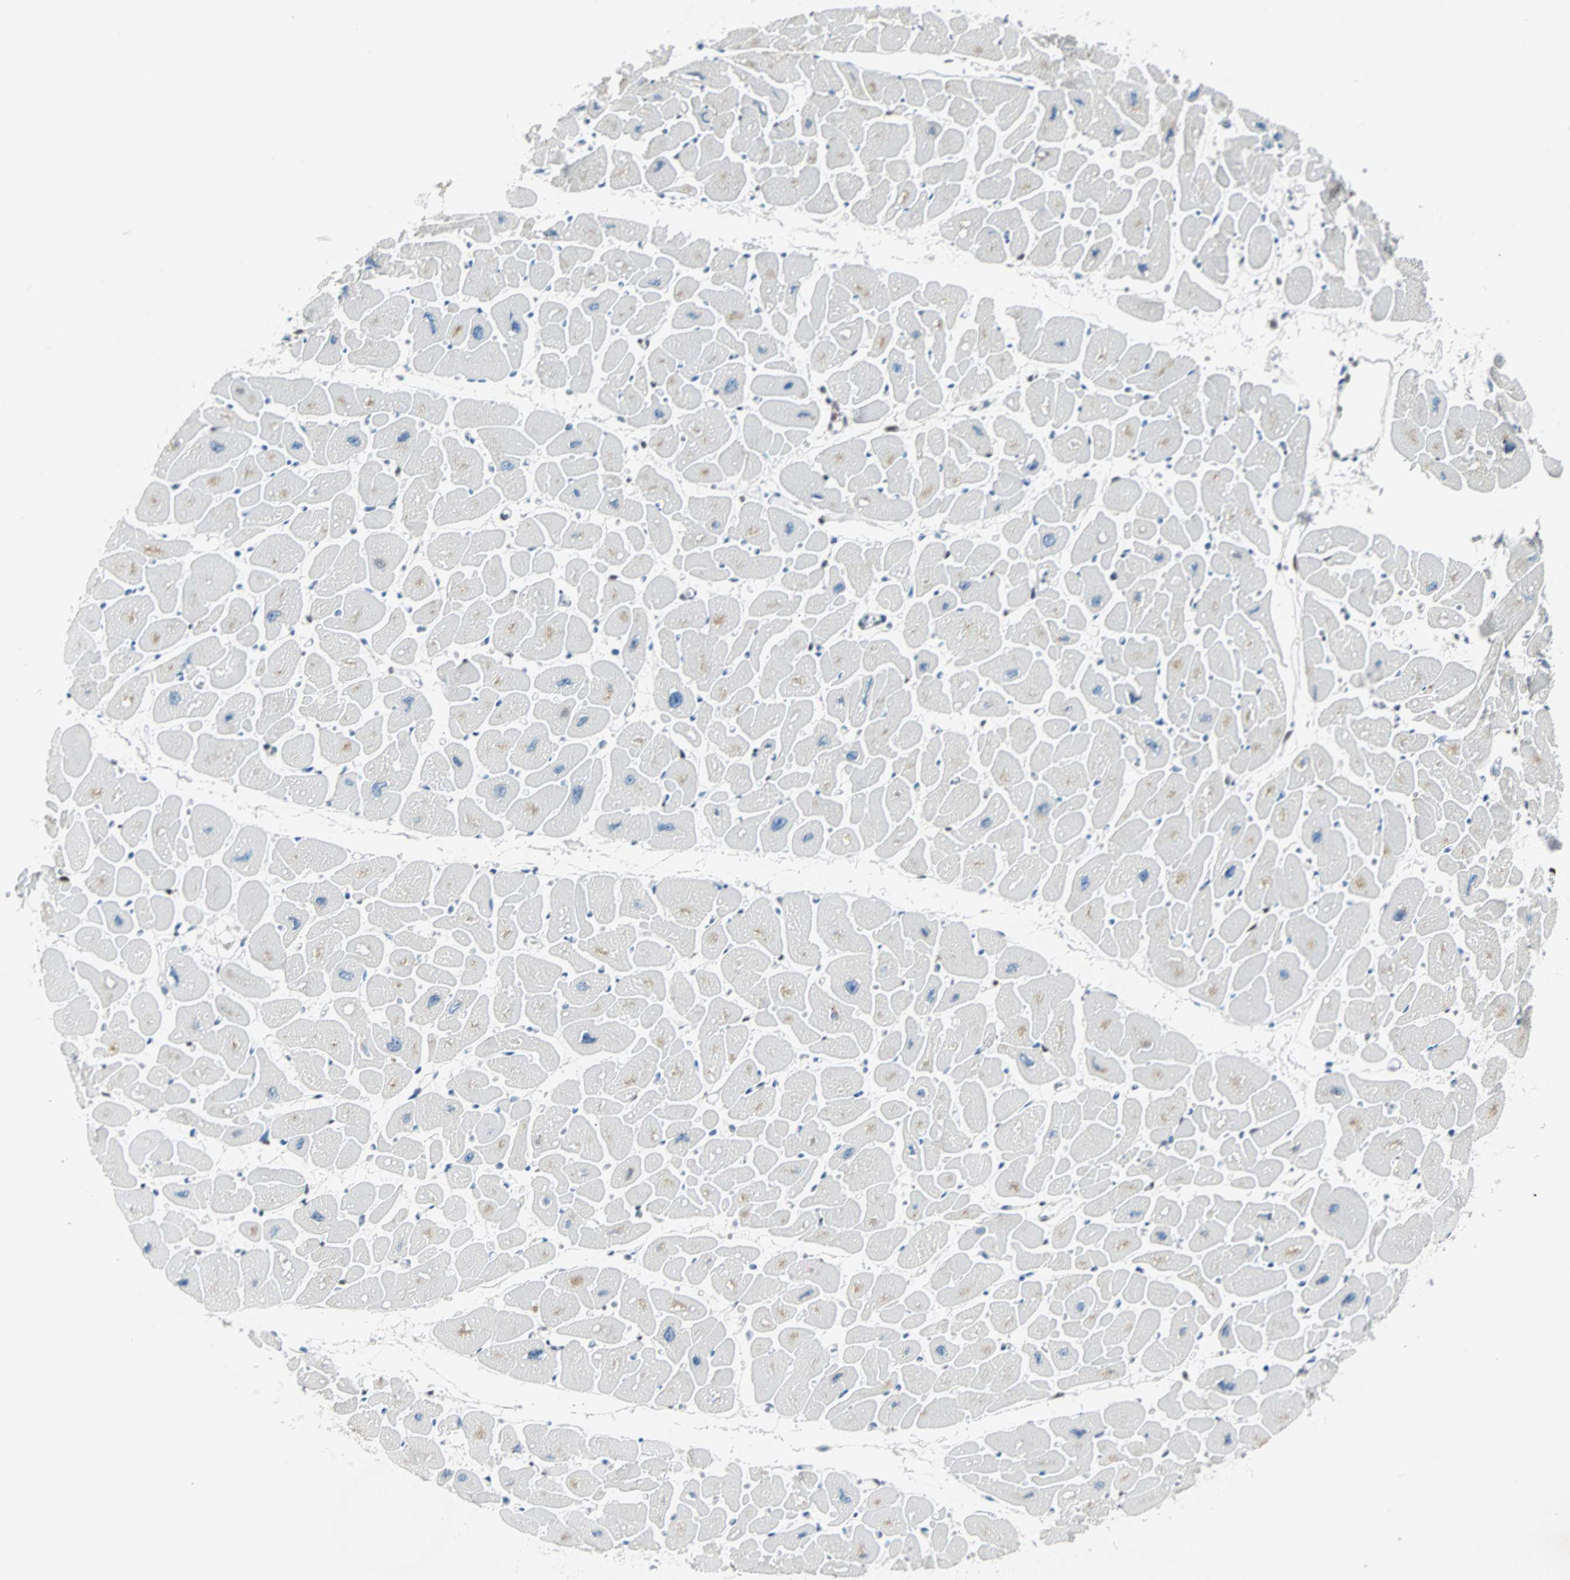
{"staining": {"intensity": "moderate", "quantity": "<25%", "location": "nuclear"}, "tissue": "heart muscle", "cell_type": "Cardiomyocytes", "image_type": "normal", "snomed": [{"axis": "morphology", "description": "Normal tissue, NOS"}, {"axis": "topography", "description": "Heart"}], "caption": "Immunohistochemical staining of unremarkable heart muscle demonstrates <25% levels of moderate nuclear protein positivity in approximately <25% of cardiomyocytes. The staining was performed using DAB (3,3'-diaminobenzidine) to visualize the protein expression in brown, while the nuclei were stained in blue with hematoxylin (Magnification: 20x).", "gene": "IL33", "patient": {"sex": "female", "age": 54}}